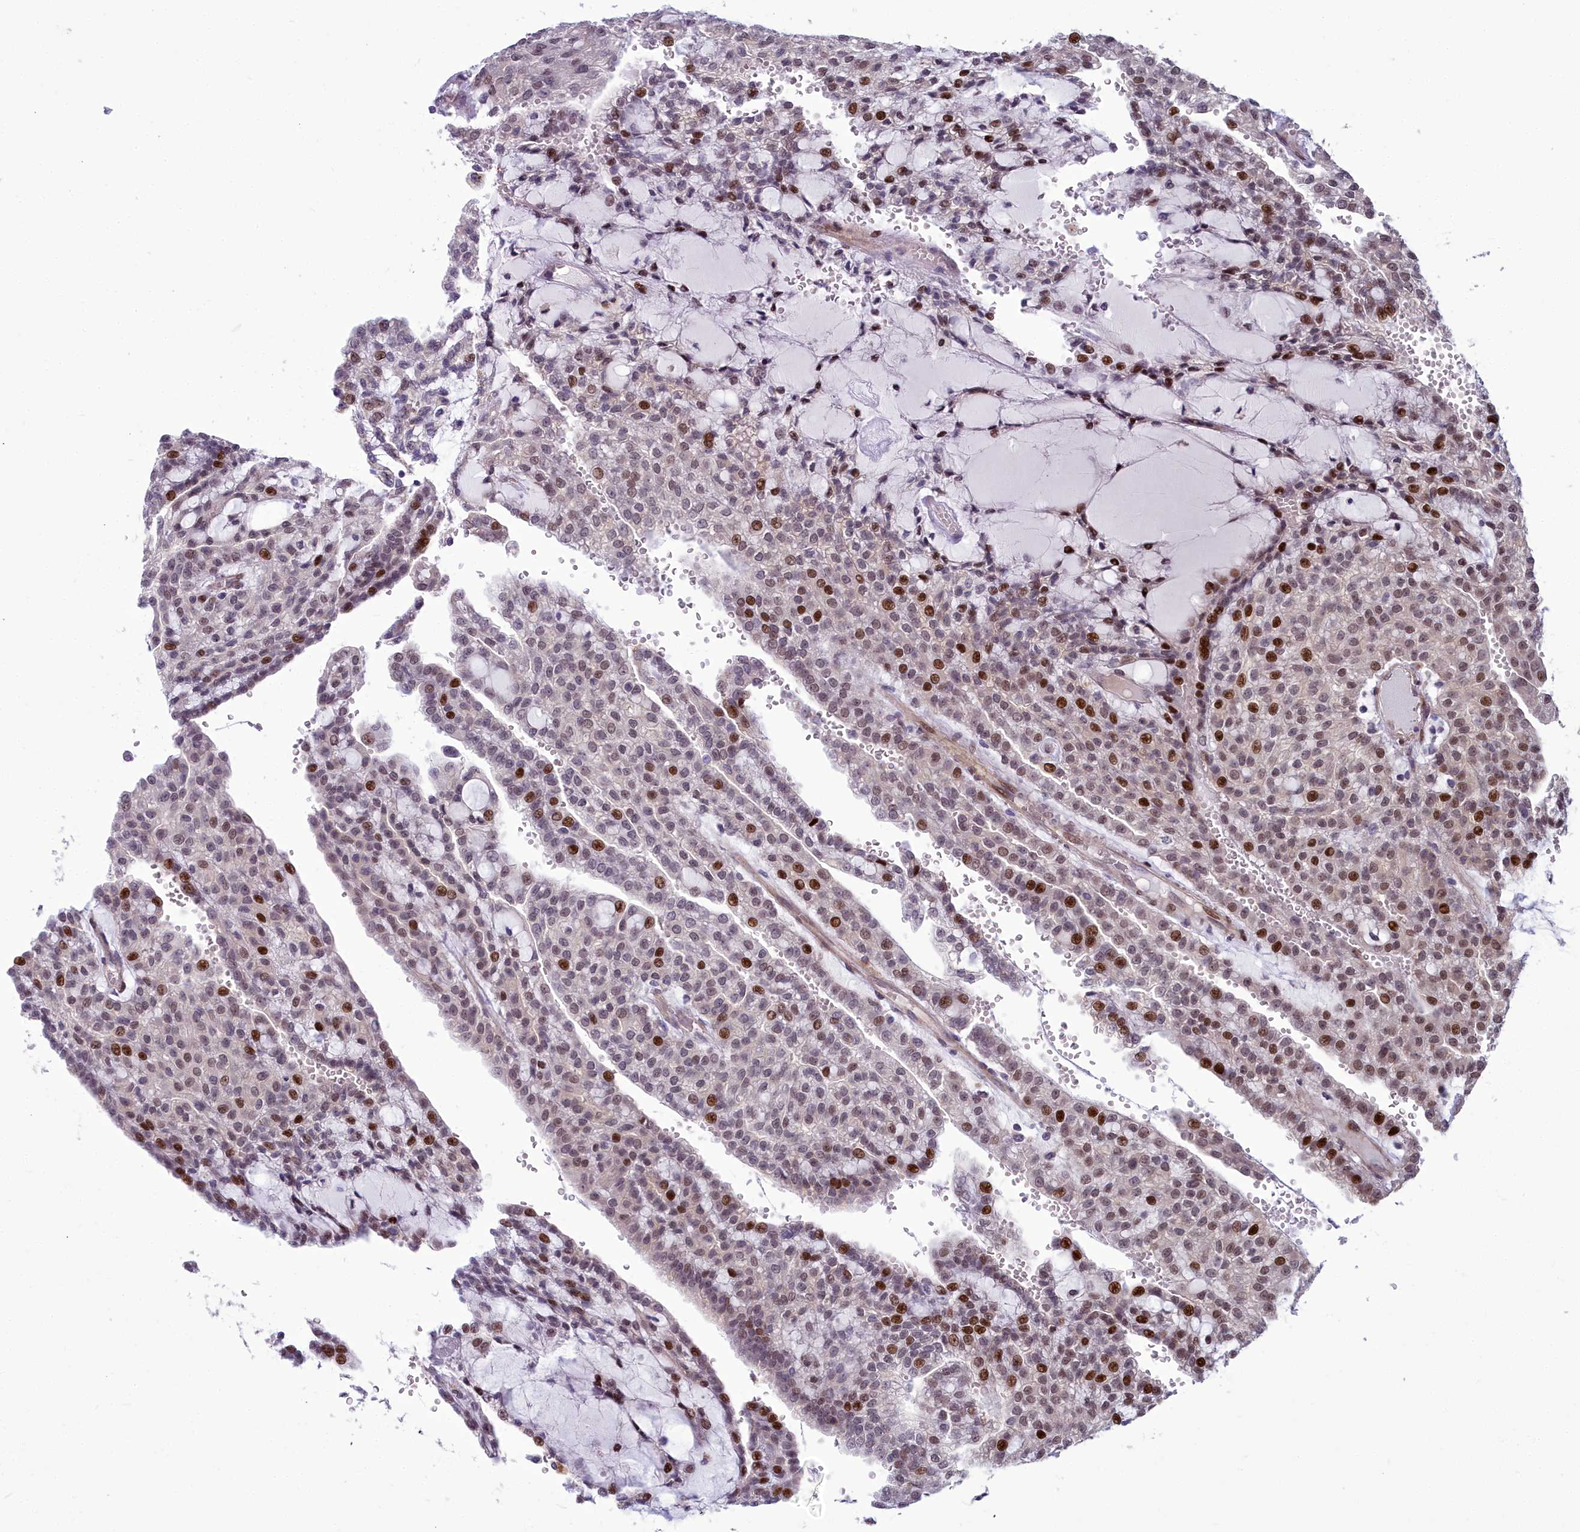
{"staining": {"intensity": "strong", "quantity": "25%-75%", "location": "nuclear"}, "tissue": "renal cancer", "cell_type": "Tumor cells", "image_type": "cancer", "snomed": [{"axis": "morphology", "description": "Adenocarcinoma, NOS"}, {"axis": "topography", "description": "Kidney"}], "caption": "DAB (3,3'-diaminobenzidine) immunohistochemical staining of adenocarcinoma (renal) demonstrates strong nuclear protein positivity in about 25%-75% of tumor cells.", "gene": "AP1M1", "patient": {"sex": "male", "age": 63}}